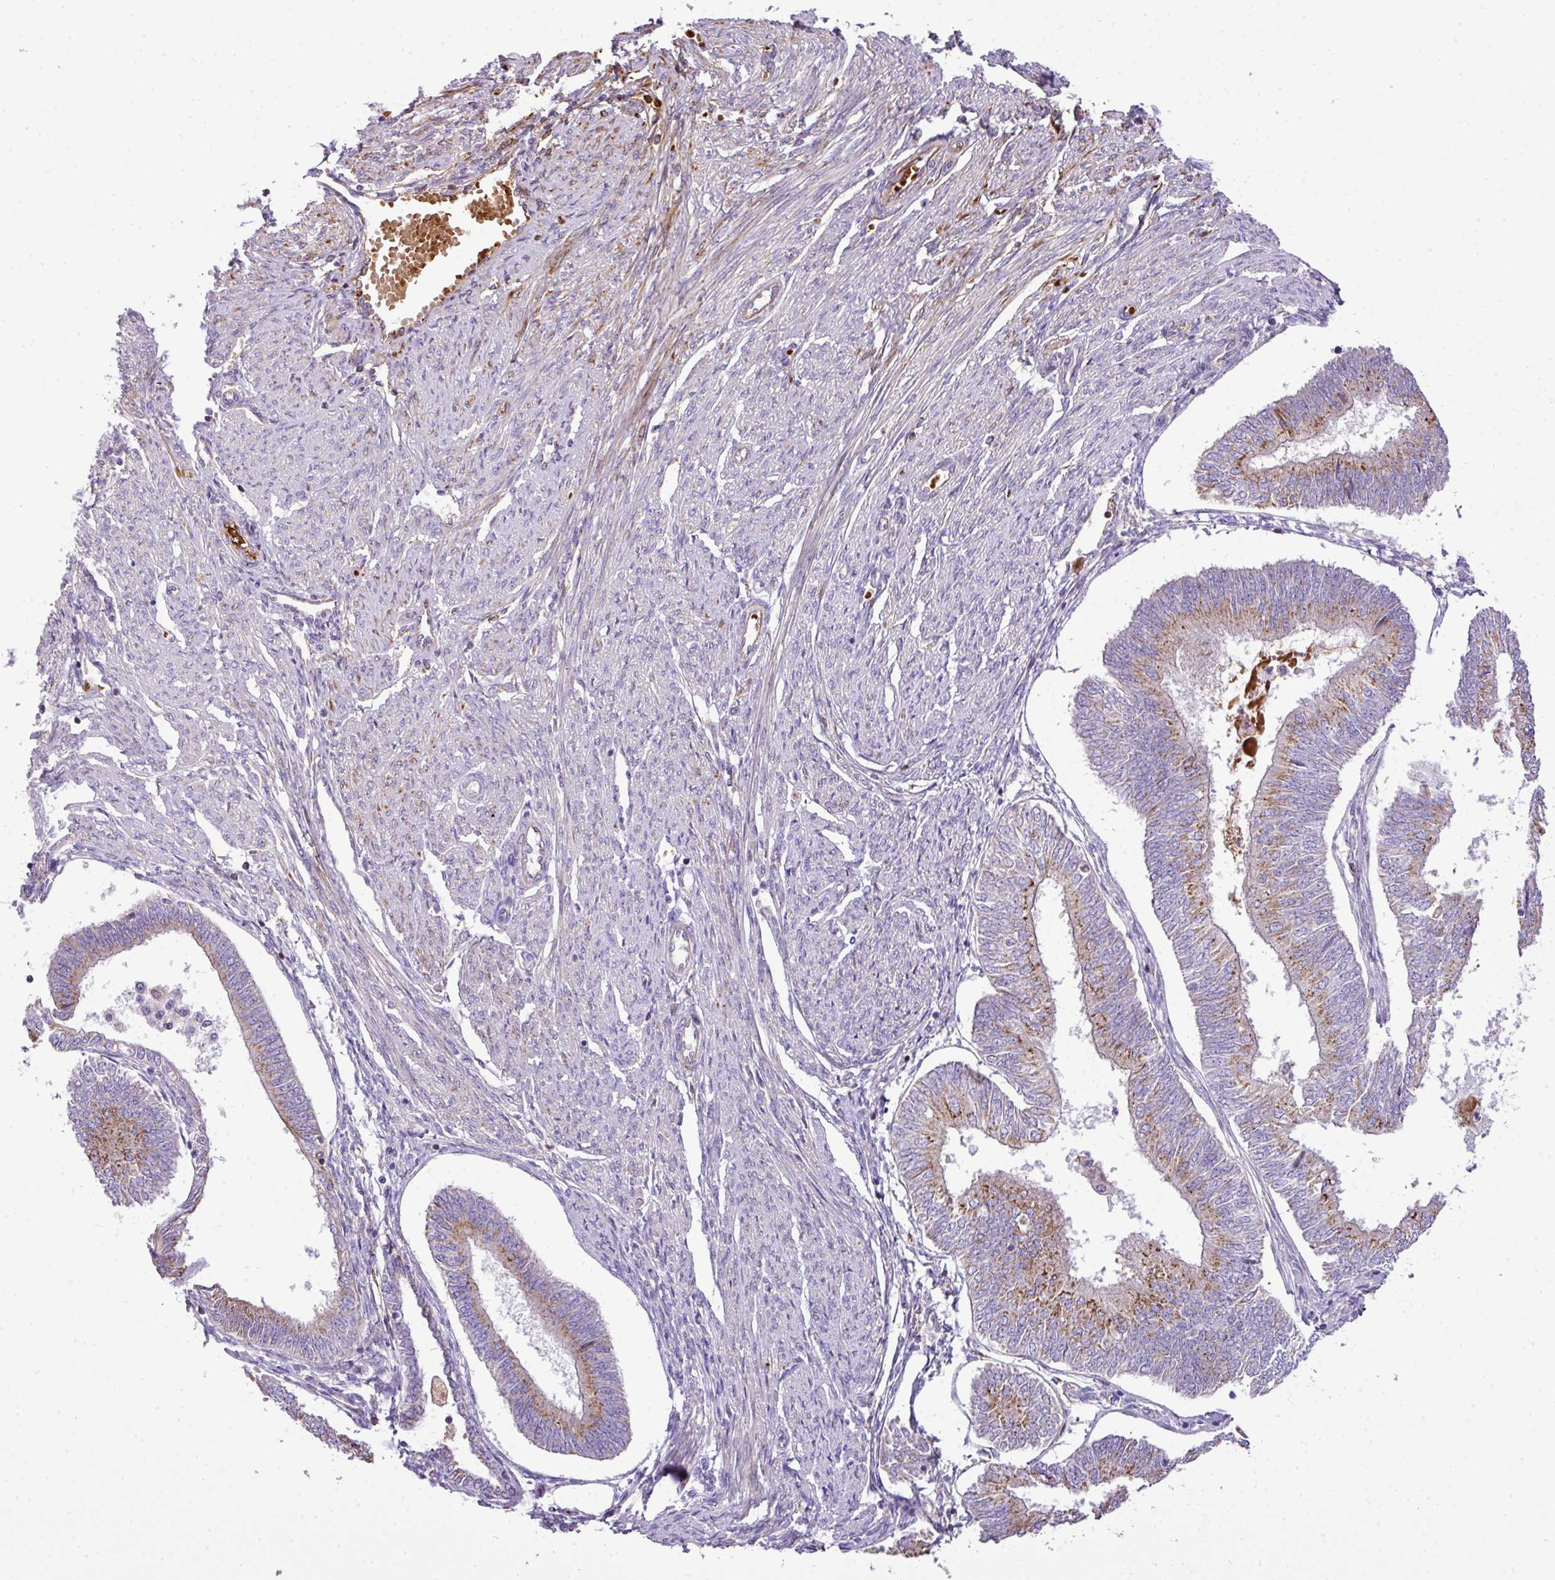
{"staining": {"intensity": "moderate", "quantity": ">75%", "location": "cytoplasmic/membranous"}, "tissue": "endometrial cancer", "cell_type": "Tumor cells", "image_type": "cancer", "snomed": [{"axis": "morphology", "description": "Adenocarcinoma, NOS"}, {"axis": "topography", "description": "Endometrium"}], "caption": "Protein staining of adenocarcinoma (endometrial) tissue reveals moderate cytoplasmic/membranous expression in about >75% of tumor cells.", "gene": "CTXN2", "patient": {"sex": "female", "age": 58}}